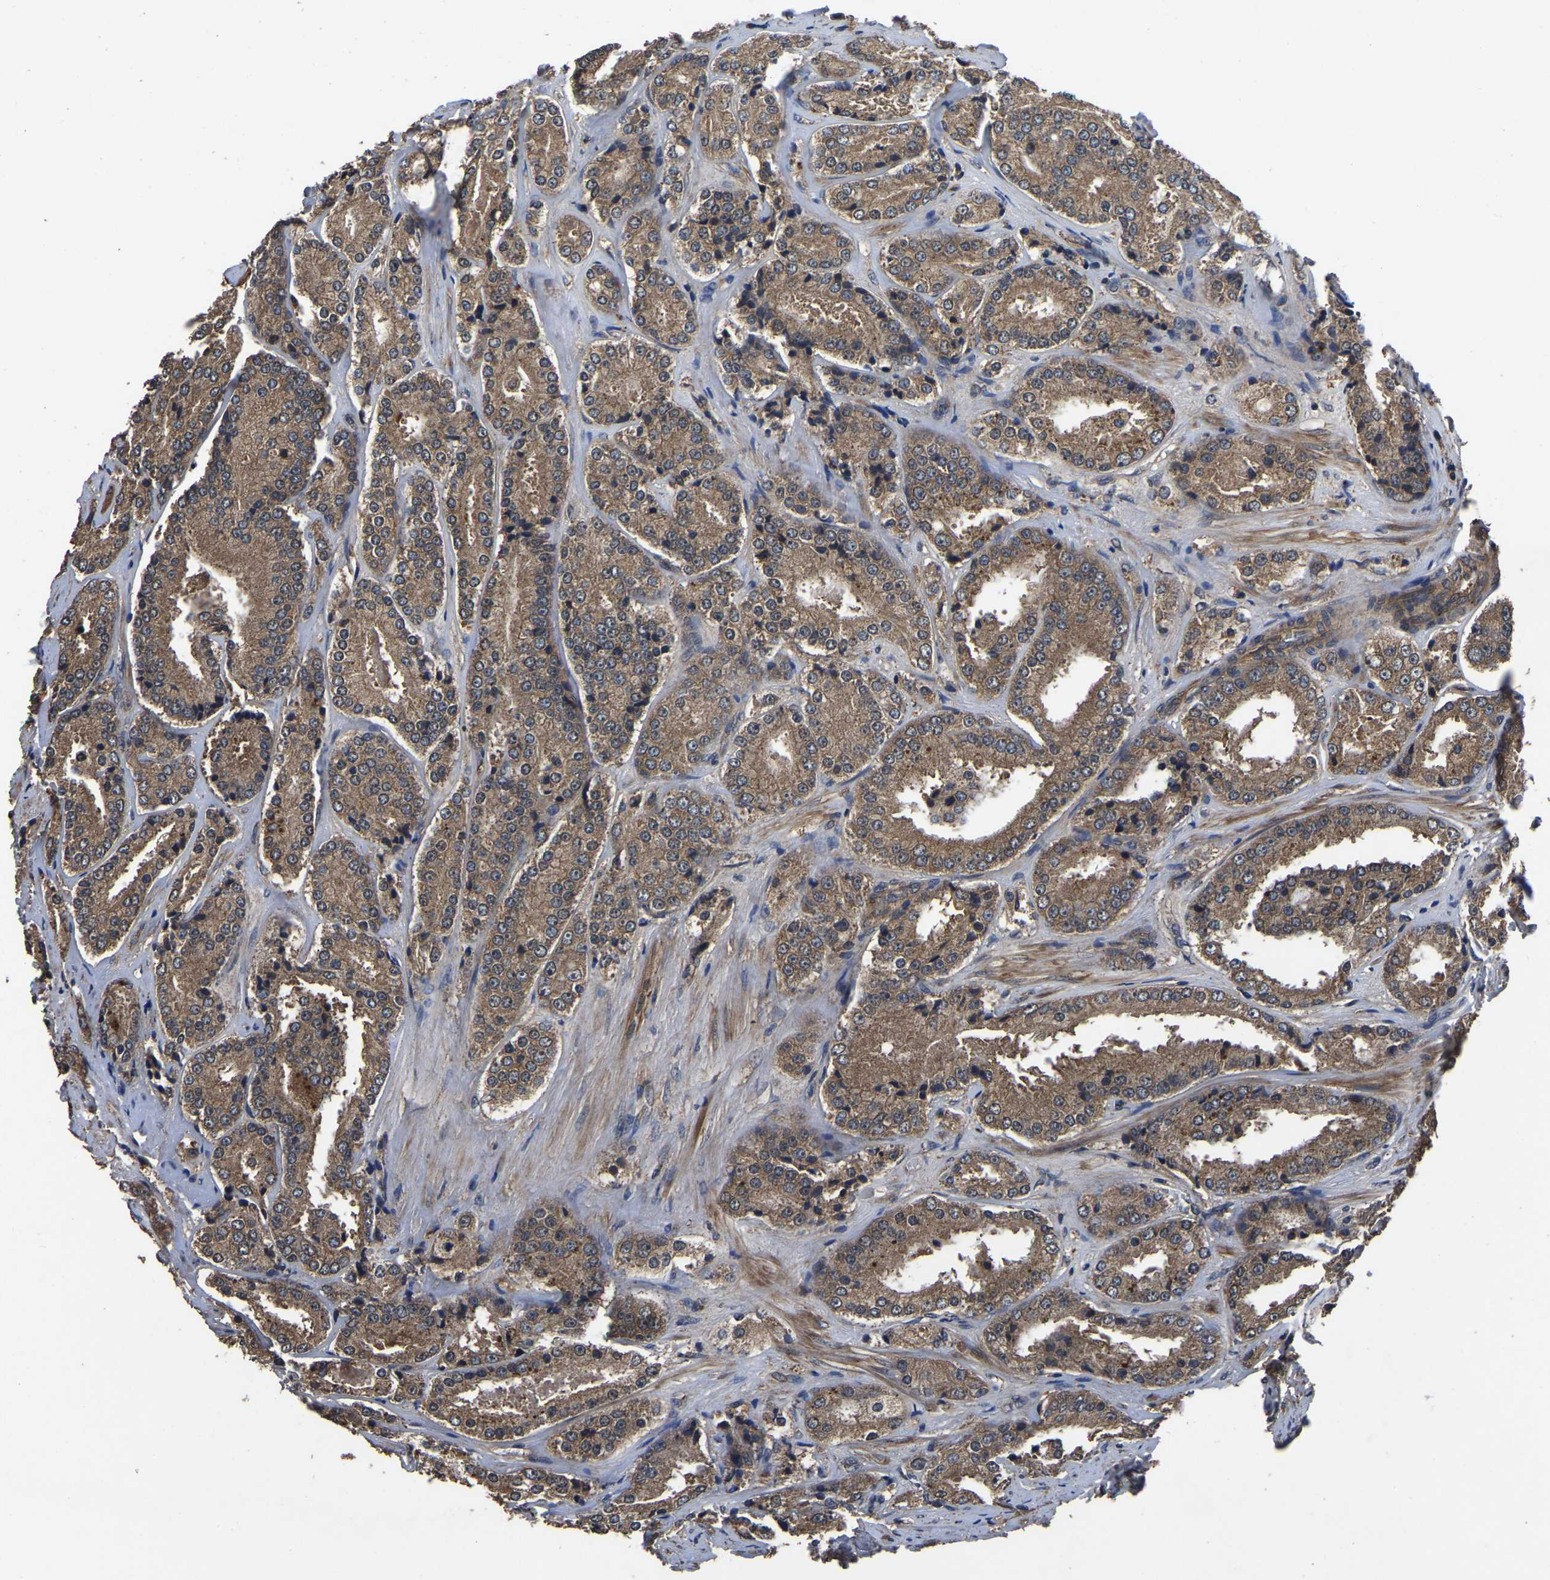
{"staining": {"intensity": "moderate", "quantity": ">75%", "location": "cytoplasmic/membranous"}, "tissue": "prostate cancer", "cell_type": "Tumor cells", "image_type": "cancer", "snomed": [{"axis": "morphology", "description": "Adenocarcinoma, High grade"}, {"axis": "topography", "description": "Prostate"}], "caption": "IHC micrograph of adenocarcinoma (high-grade) (prostate) stained for a protein (brown), which exhibits medium levels of moderate cytoplasmic/membranous staining in about >75% of tumor cells.", "gene": "CRYZL1", "patient": {"sex": "male", "age": 65}}